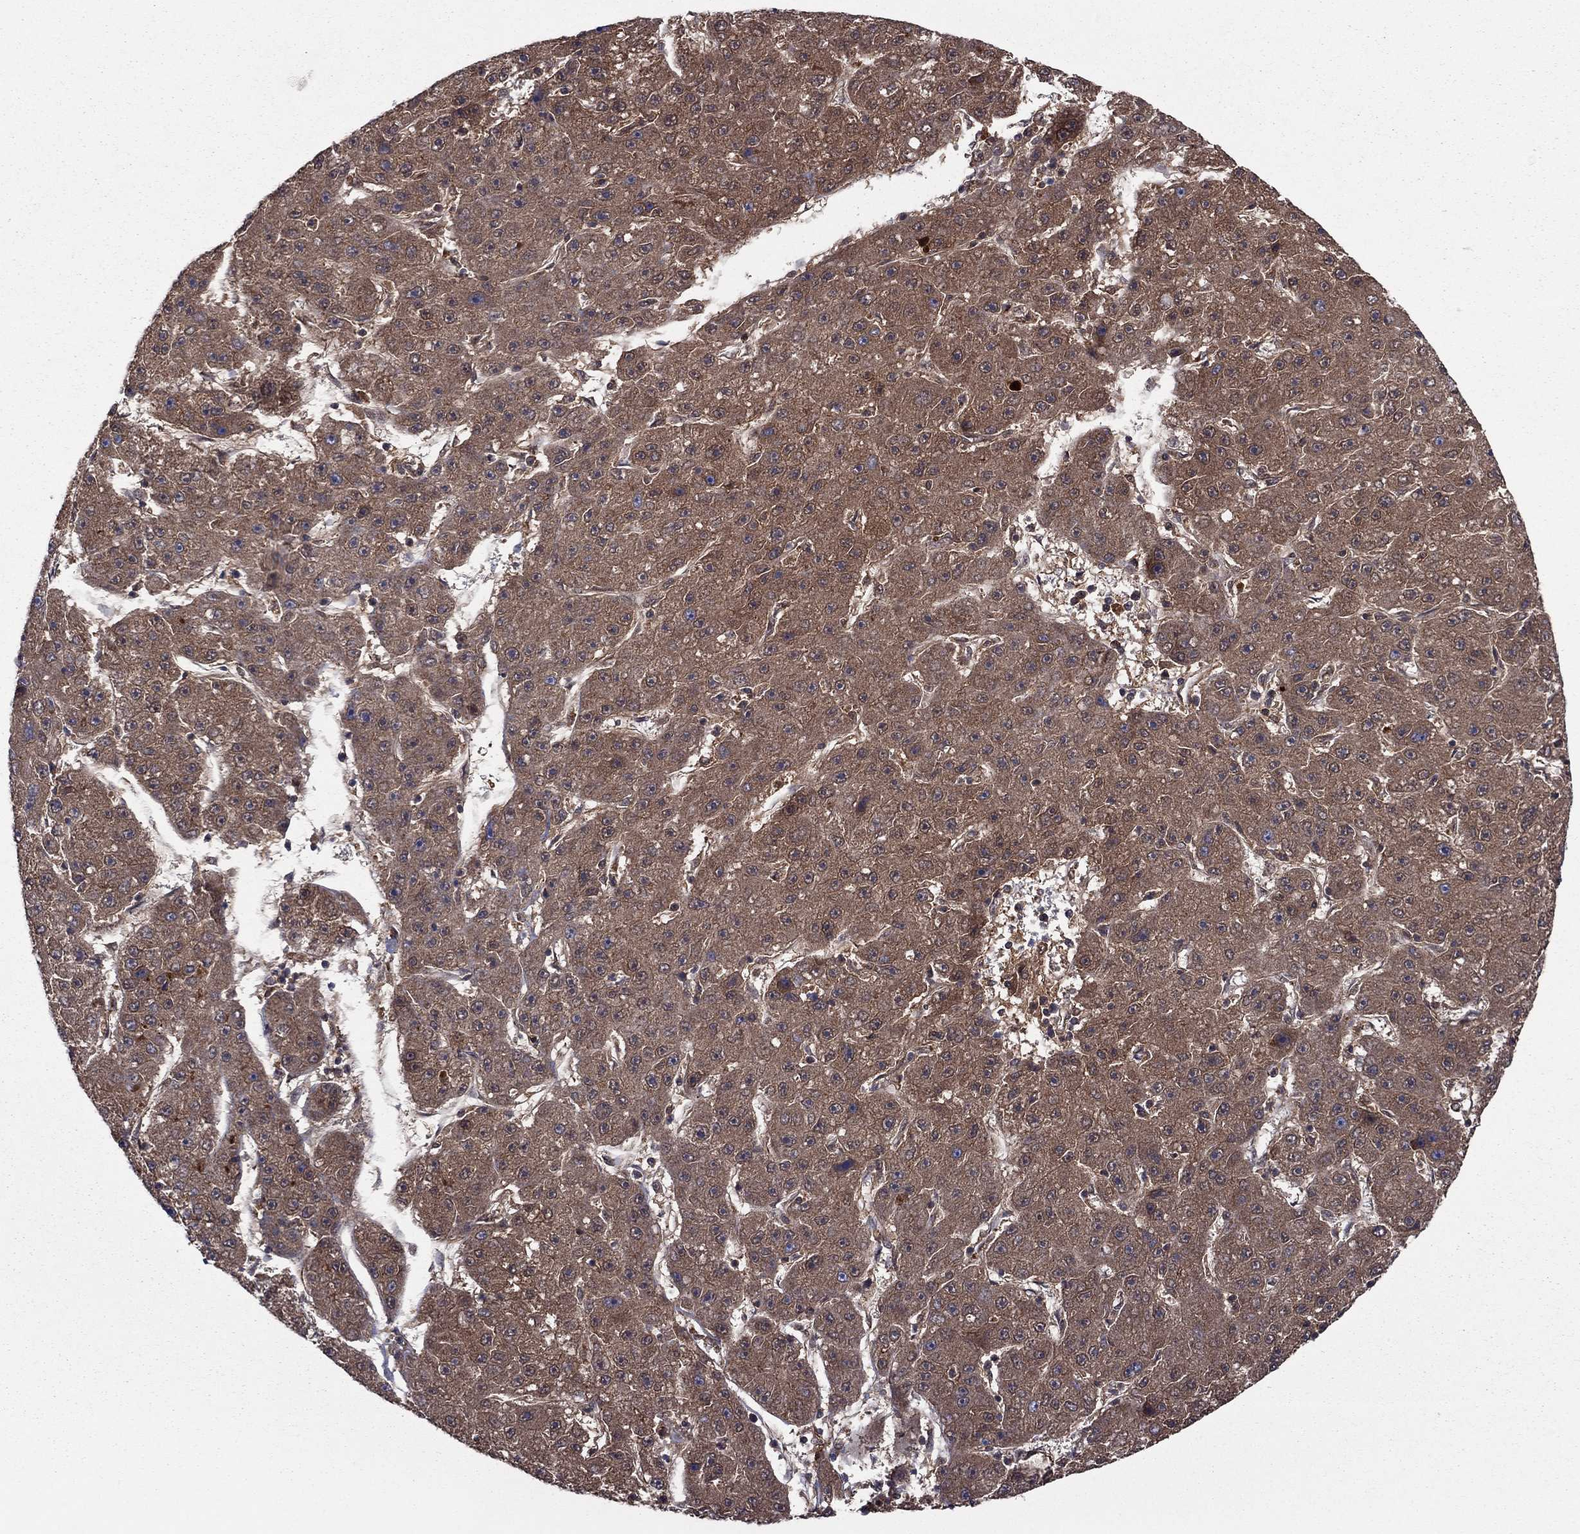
{"staining": {"intensity": "moderate", "quantity": ">75%", "location": "cytoplasmic/membranous"}, "tissue": "liver cancer", "cell_type": "Tumor cells", "image_type": "cancer", "snomed": [{"axis": "morphology", "description": "Carcinoma, Hepatocellular, NOS"}, {"axis": "topography", "description": "Liver"}], "caption": "This micrograph displays liver cancer stained with immunohistochemistry (IHC) to label a protein in brown. The cytoplasmic/membranous of tumor cells show moderate positivity for the protein. Nuclei are counter-stained blue.", "gene": "HPX", "patient": {"sex": "male", "age": 67}}